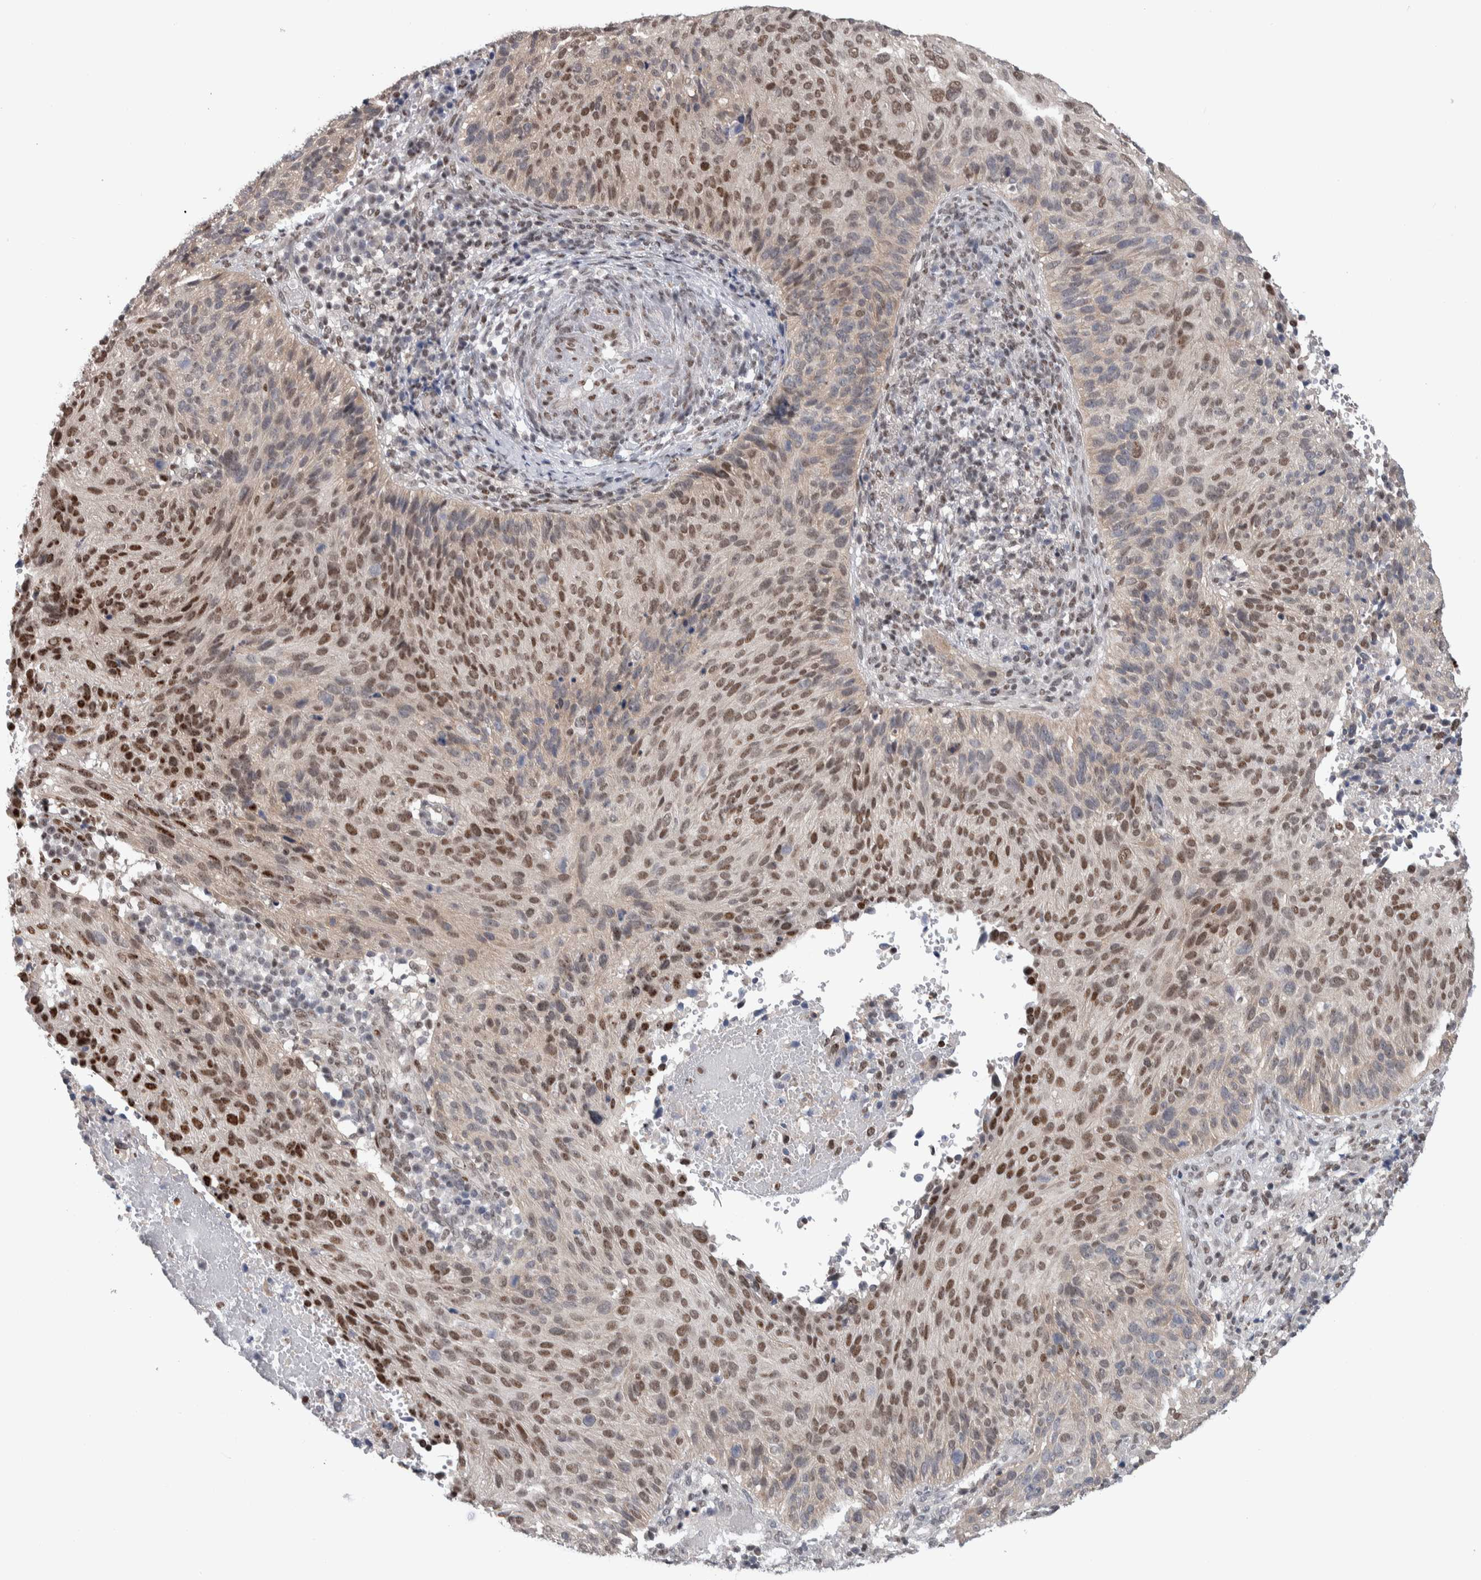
{"staining": {"intensity": "strong", "quantity": "25%-75%", "location": "nuclear"}, "tissue": "cervical cancer", "cell_type": "Tumor cells", "image_type": "cancer", "snomed": [{"axis": "morphology", "description": "Squamous cell carcinoma, NOS"}, {"axis": "topography", "description": "Cervix"}], "caption": "The micrograph displays a brown stain indicating the presence of a protein in the nuclear of tumor cells in squamous cell carcinoma (cervical).", "gene": "TAX1BP1", "patient": {"sex": "female", "age": 74}}